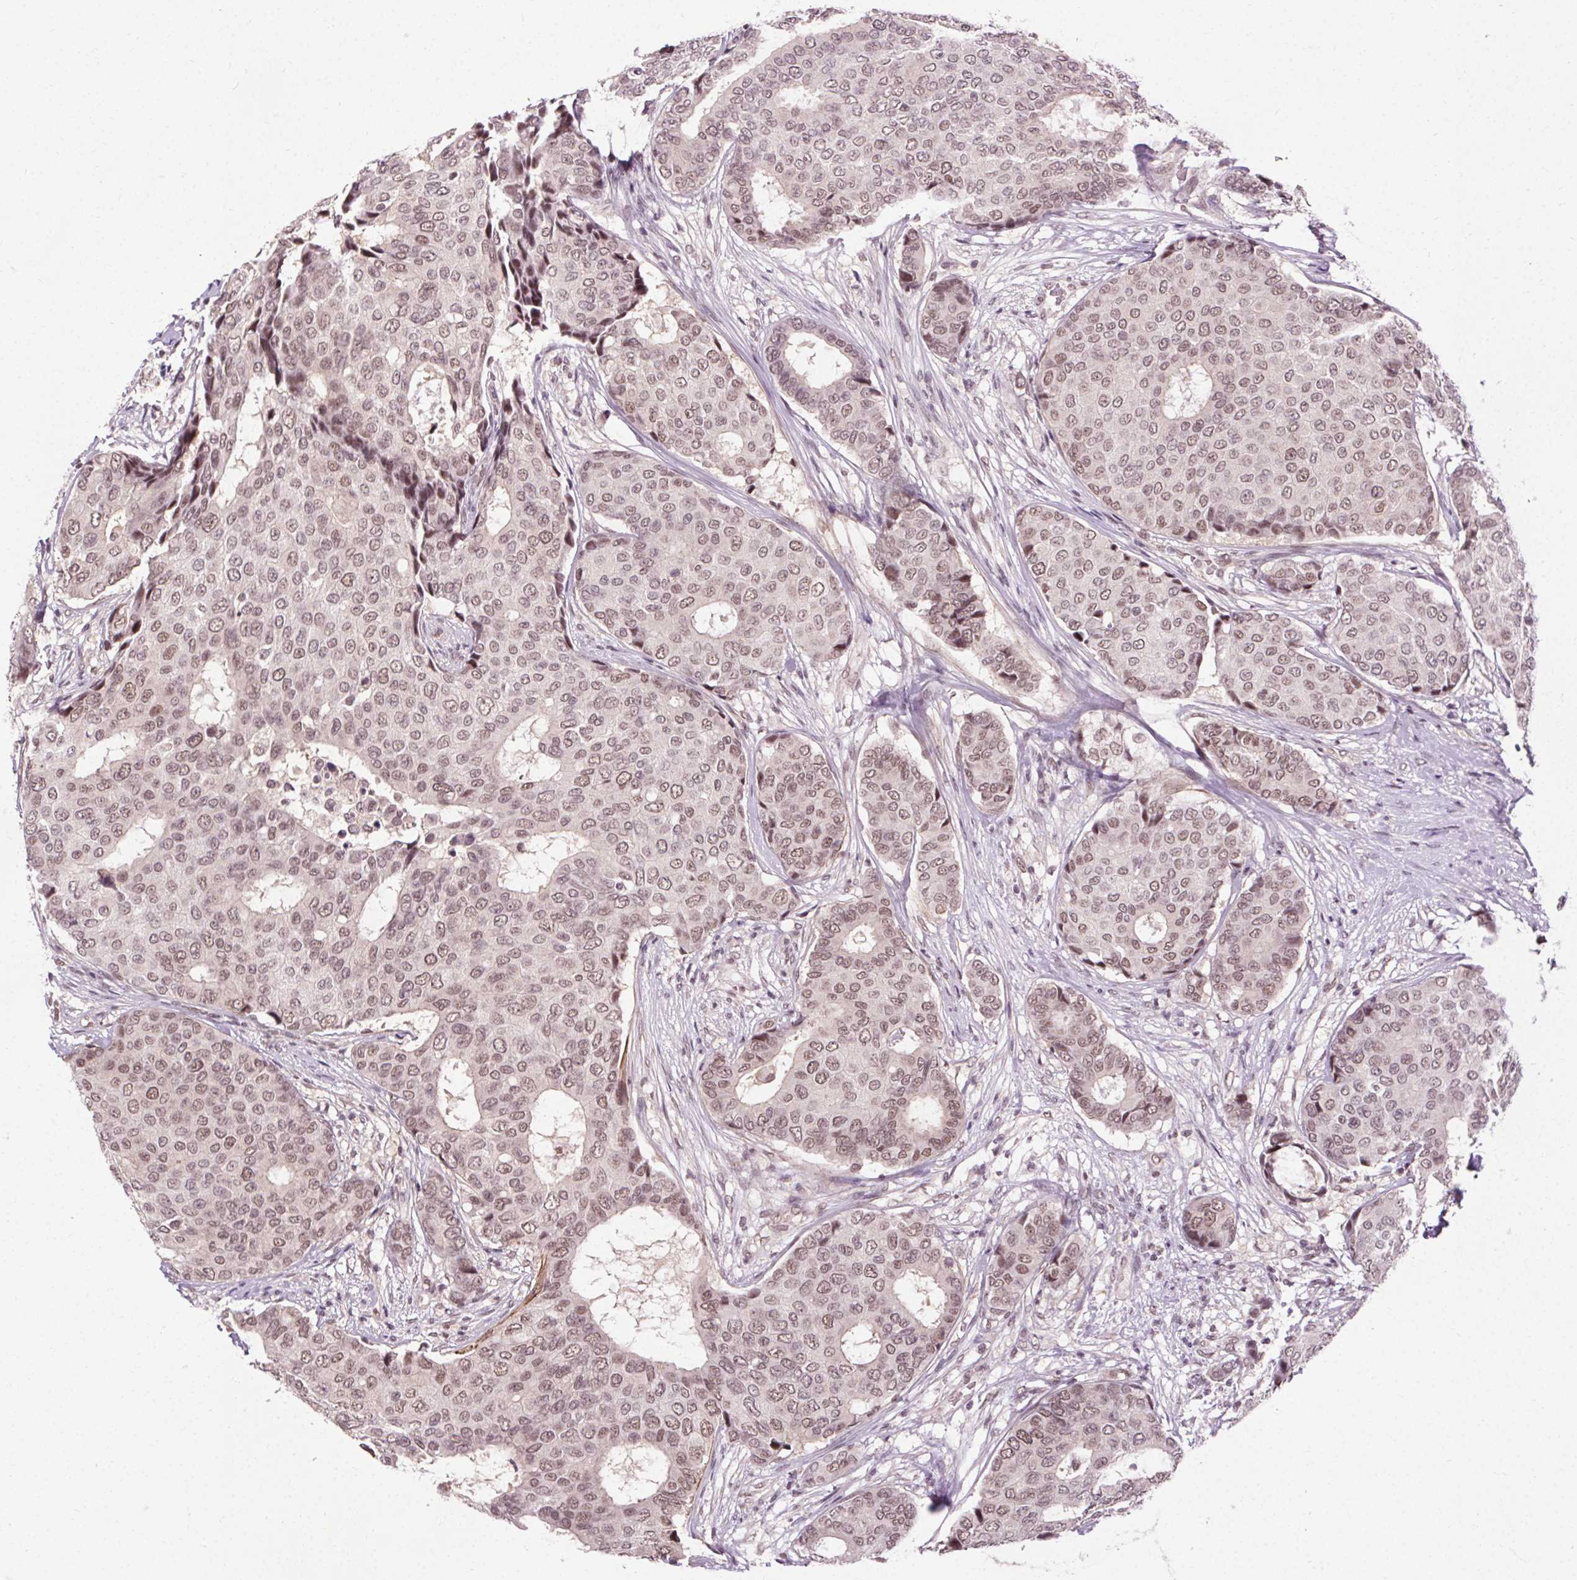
{"staining": {"intensity": "moderate", "quantity": "25%-75%", "location": "nuclear"}, "tissue": "breast cancer", "cell_type": "Tumor cells", "image_type": "cancer", "snomed": [{"axis": "morphology", "description": "Duct carcinoma"}, {"axis": "topography", "description": "Breast"}], "caption": "Moderate nuclear protein staining is identified in approximately 25%-75% of tumor cells in breast intraductal carcinoma.", "gene": "MED6", "patient": {"sex": "female", "age": 75}}